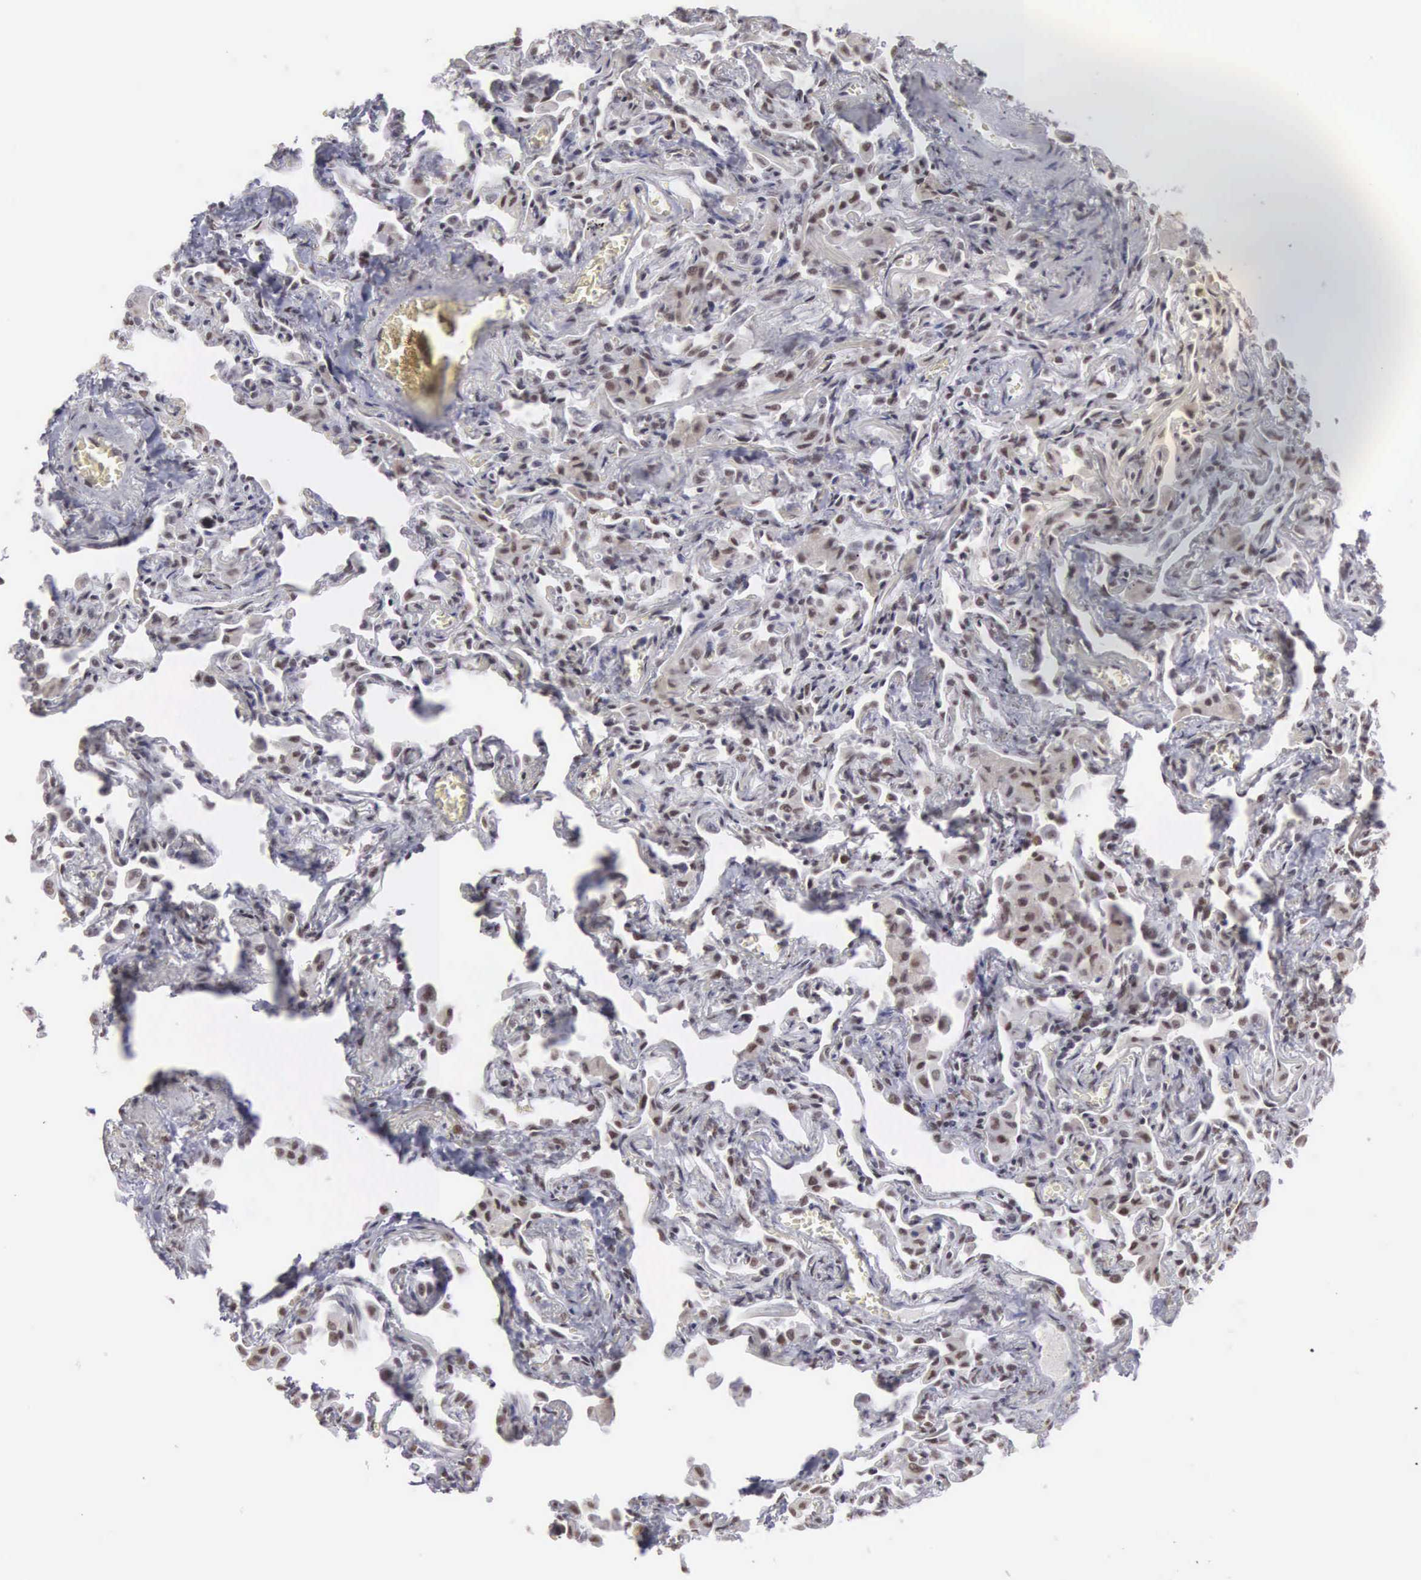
{"staining": {"intensity": "moderate", "quantity": "25%-75%", "location": "nuclear"}, "tissue": "lung", "cell_type": "Alveolar cells", "image_type": "normal", "snomed": [{"axis": "morphology", "description": "Normal tissue, NOS"}, {"axis": "topography", "description": "Lung"}], "caption": "This is a photomicrograph of immunohistochemistry (IHC) staining of unremarkable lung, which shows moderate positivity in the nuclear of alveolar cells.", "gene": "CSTF2", "patient": {"sex": "male", "age": 73}}